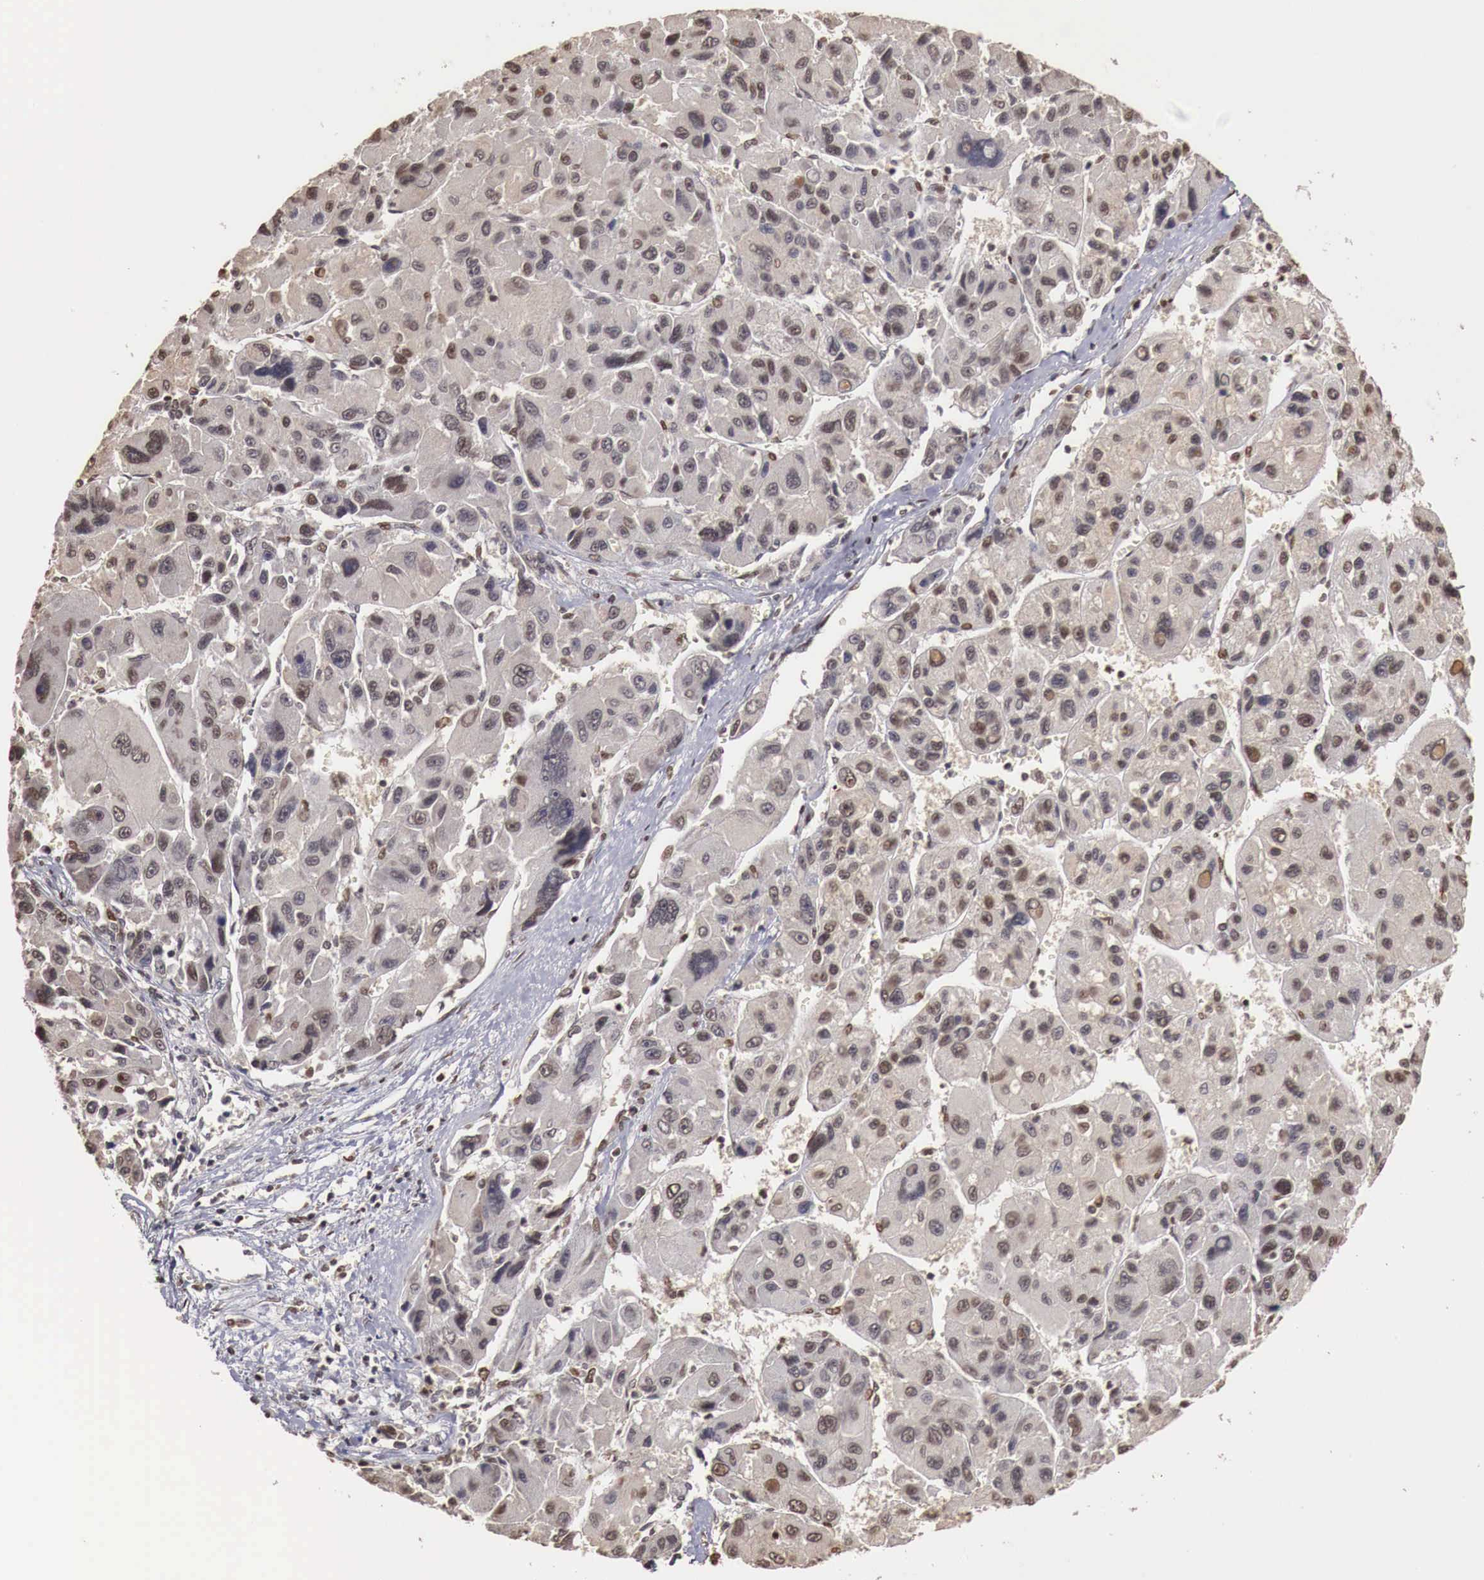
{"staining": {"intensity": "weak", "quantity": "25%-75%", "location": "cytoplasmic/membranous"}, "tissue": "liver cancer", "cell_type": "Tumor cells", "image_type": "cancer", "snomed": [{"axis": "morphology", "description": "Carcinoma, Hepatocellular, NOS"}, {"axis": "topography", "description": "Liver"}], "caption": "Liver cancer (hepatocellular carcinoma) stained with immunohistochemistry (IHC) demonstrates weak cytoplasmic/membranous expression in about 25%-75% of tumor cells. The staining was performed using DAB (3,3'-diaminobenzidine), with brown indicating positive protein expression. Nuclei are stained blue with hematoxylin.", "gene": "KHDRBS2", "patient": {"sex": "male", "age": 64}}